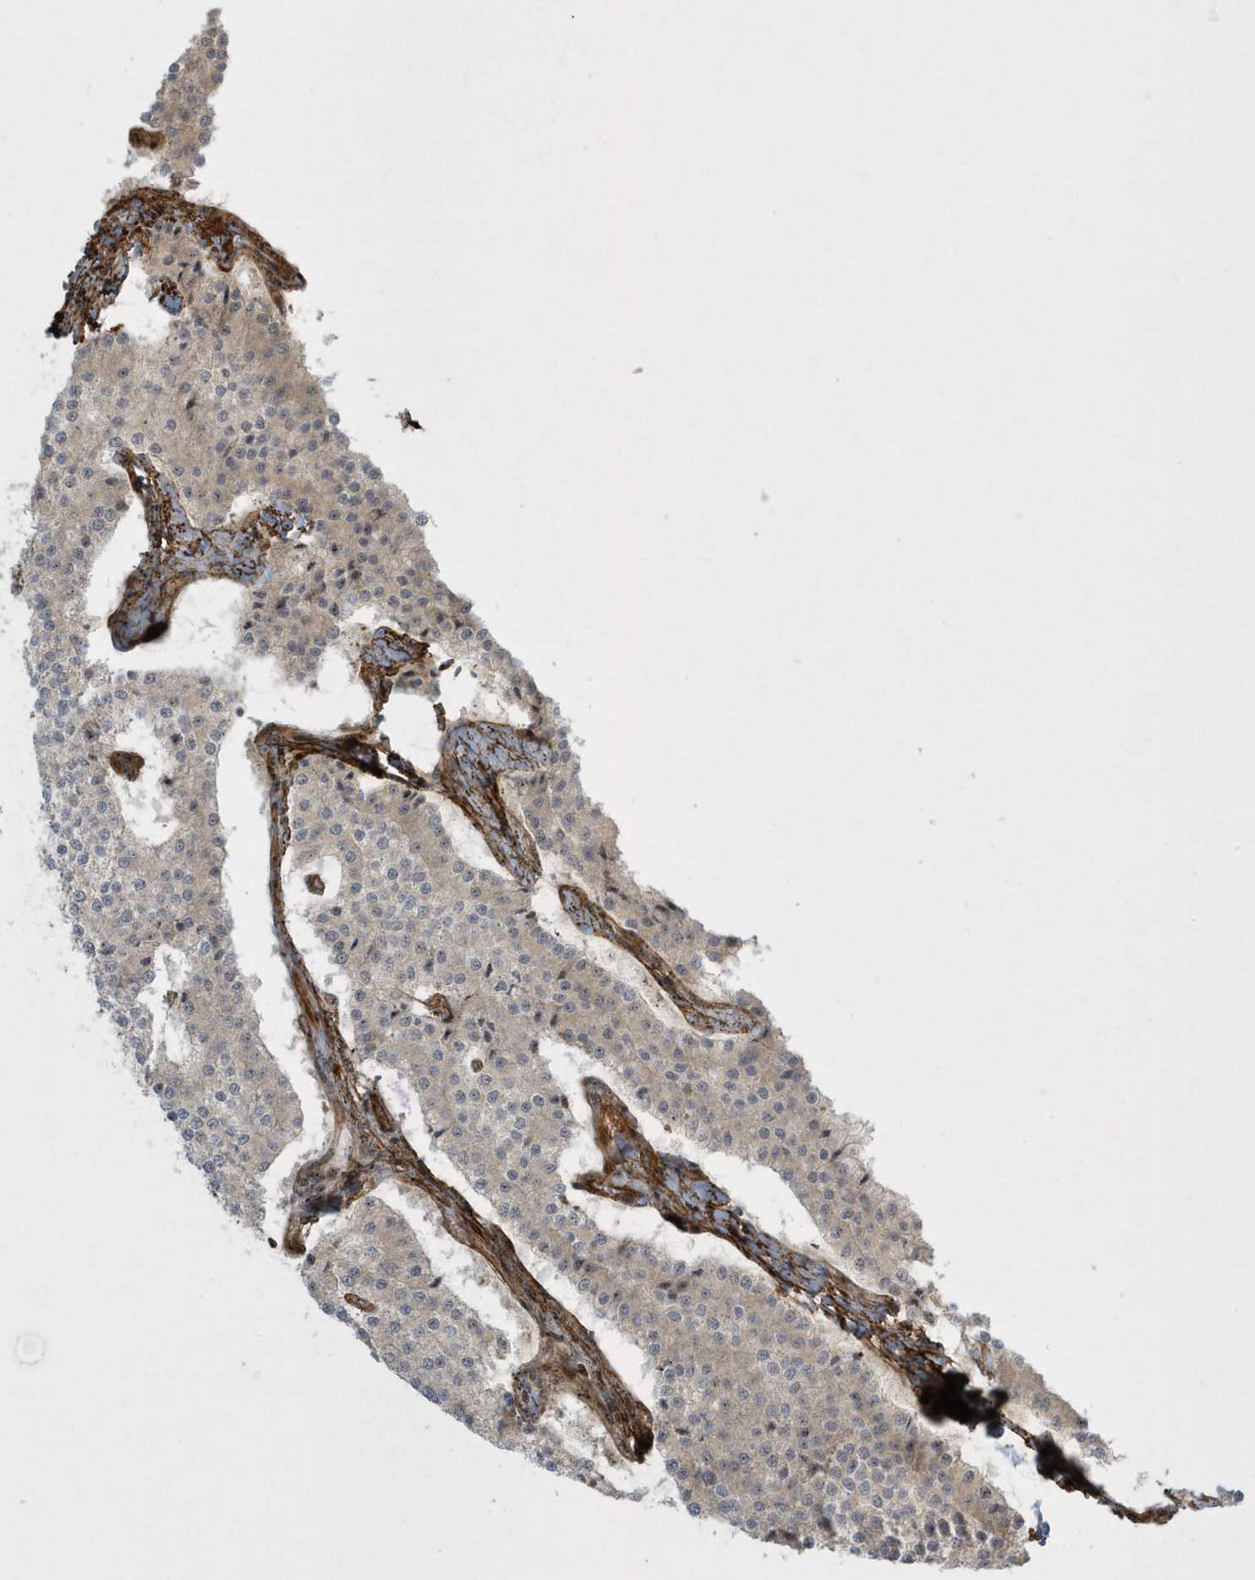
{"staining": {"intensity": "negative", "quantity": "none", "location": "none"}, "tissue": "carcinoid", "cell_type": "Tumor cells", "image_type": "cancer", "snomed": [{"axis": "morphology", "description": "Carcinoid, malignant, NOS"}, {"axis": "topography", "description": "Colon"}], "caption": "Human carcinoid stained for a protein using immunohistochemistry exhibits no positivity in tumor cells.", "gene": "MASP2", "patient": {"sex": "female", "age": 52}}